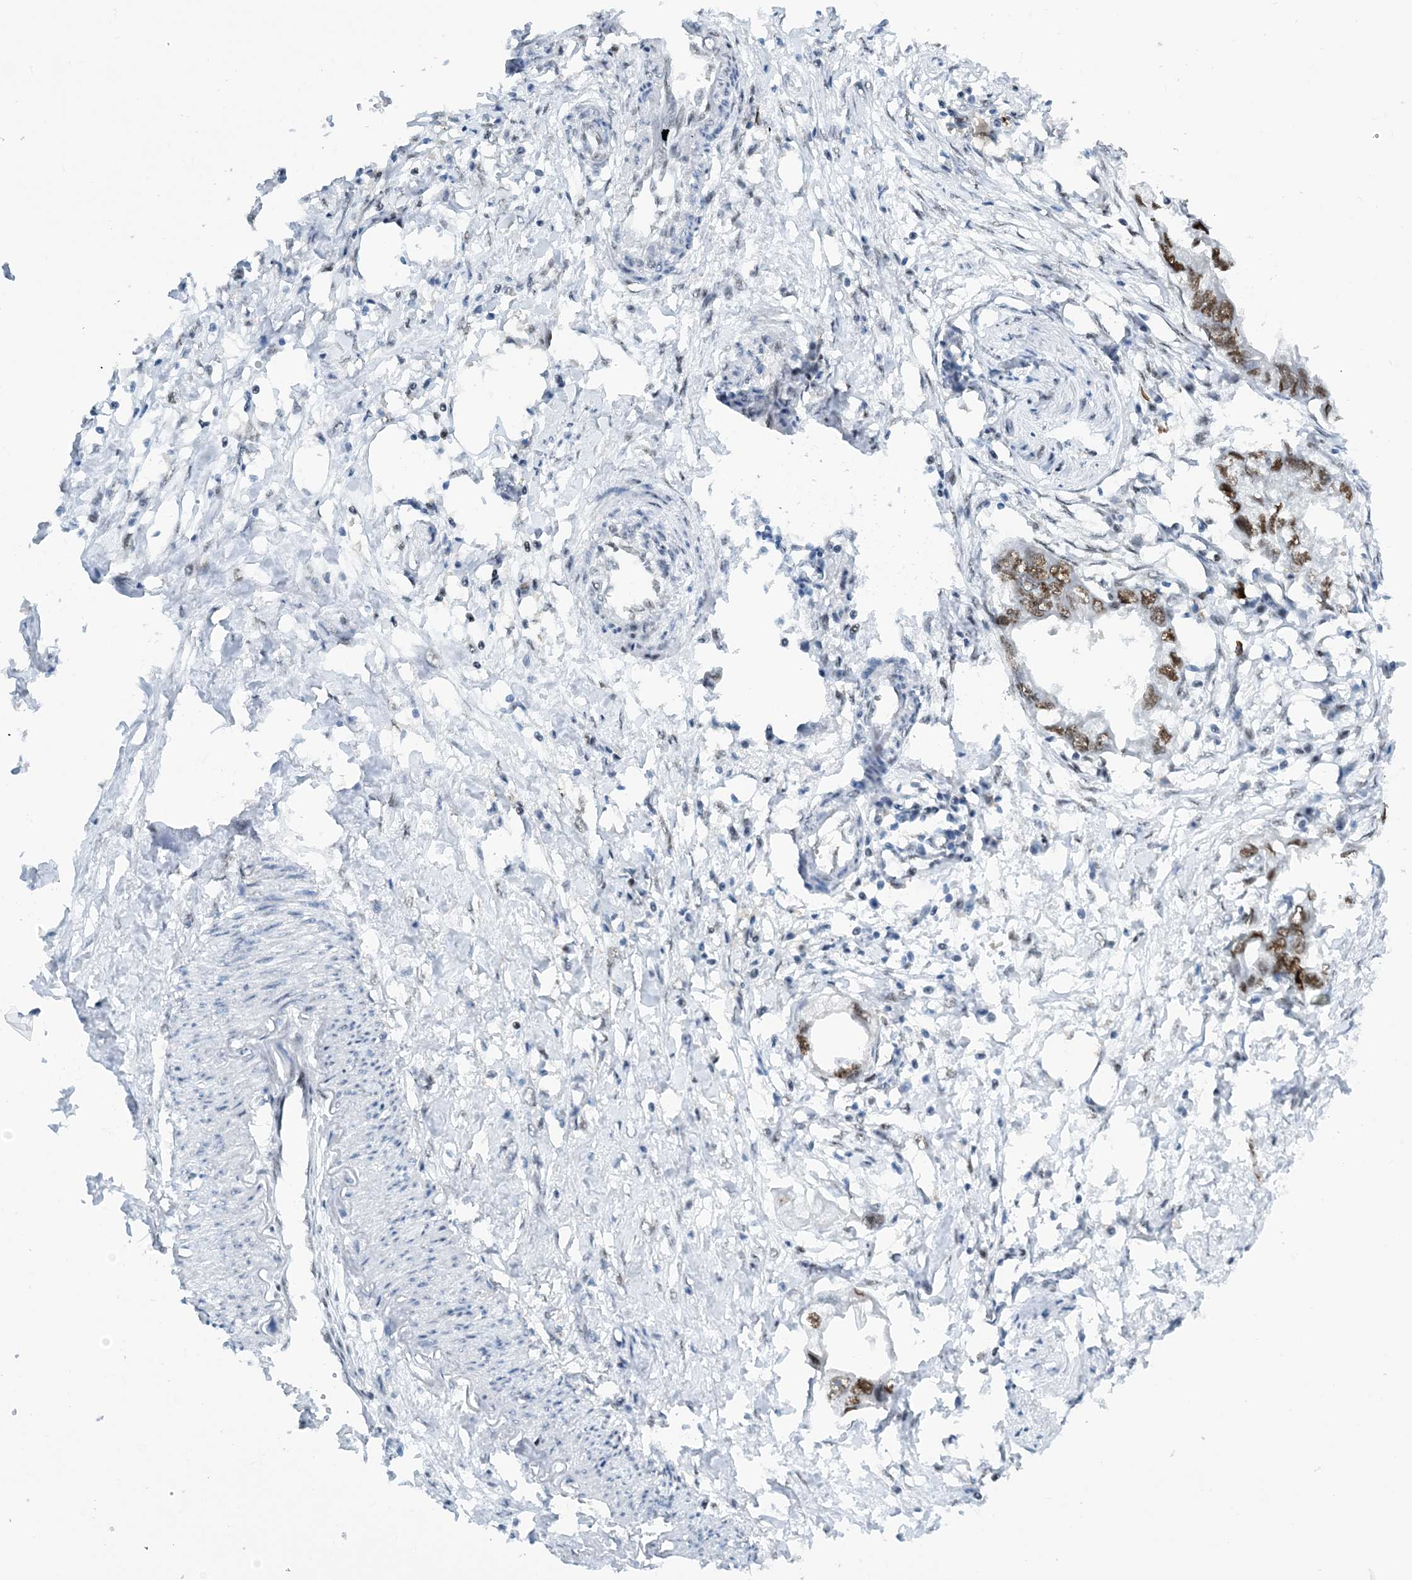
{"staining": {"intensity": "moderate", "quantity": ">75%", "location": "nuclear"}, "tissue": "endometrial cancer", "cell_type": "Tumor cells", "image_type": "cancer", "snomed": [{"axis": "morphology", "description": "Adenocarcinoma, NOS"}, {"axis": "morphology", "description": "Adenocarcinoma, metastatic, NOS"}, {"axis": "topography", "description": "Adipose tissue"}, {"axis": "topography", "description": "Endometrium"}], "caption": "Human endometrial cancer stained with a protein marker demonstrates moderate staining in tumor cells.", "gene": "HEMK1", "patient": {"sex": "female", "age": 67}}